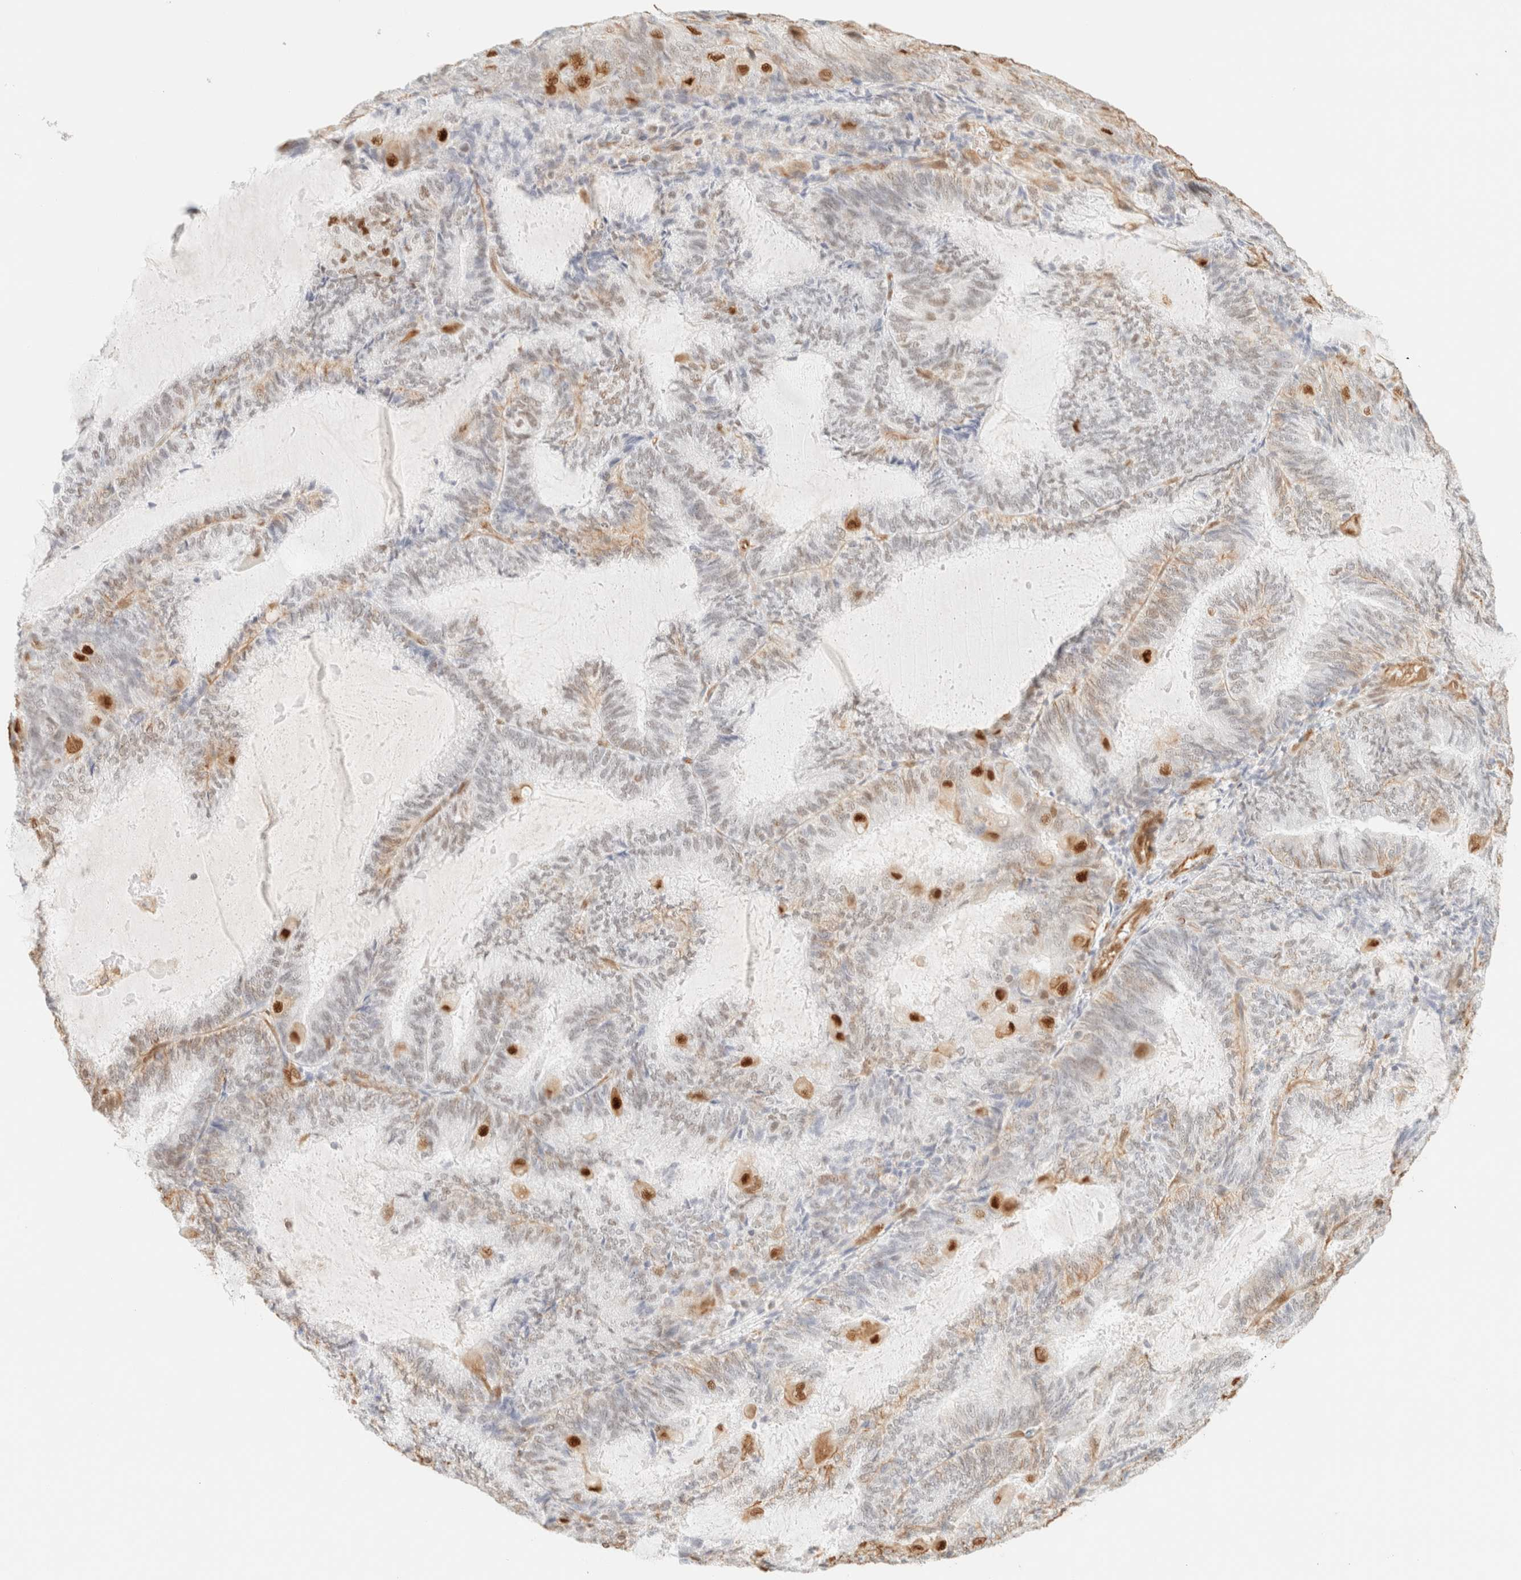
{"staining": {"intensity": "strong", "quantity": "<25%", "location": "nuclear"}, "tissue": "endometrial cancer", "cell_type": "Tumor cells", "image_type": "cancer", "snomed": [{"axis": "morphology", "description": "Adenocarcinoma, NOS"}, {"axis": "topography", "description": "Endometrium"}], "caption": "Immunohistochemistry (IHC) staining of adenocarcinoma (endometrial), which demonstrates medium levels of strong nuclear staining in about <25% of tumor cells indicating strong nuclear protein staining. The staining was performed using DAB (brown) for protein detection and nuclei were counterstained in hematoxylin (blue).", "gene": "ZSCAN18", "patient": {"sex": "female", "age": 81}}